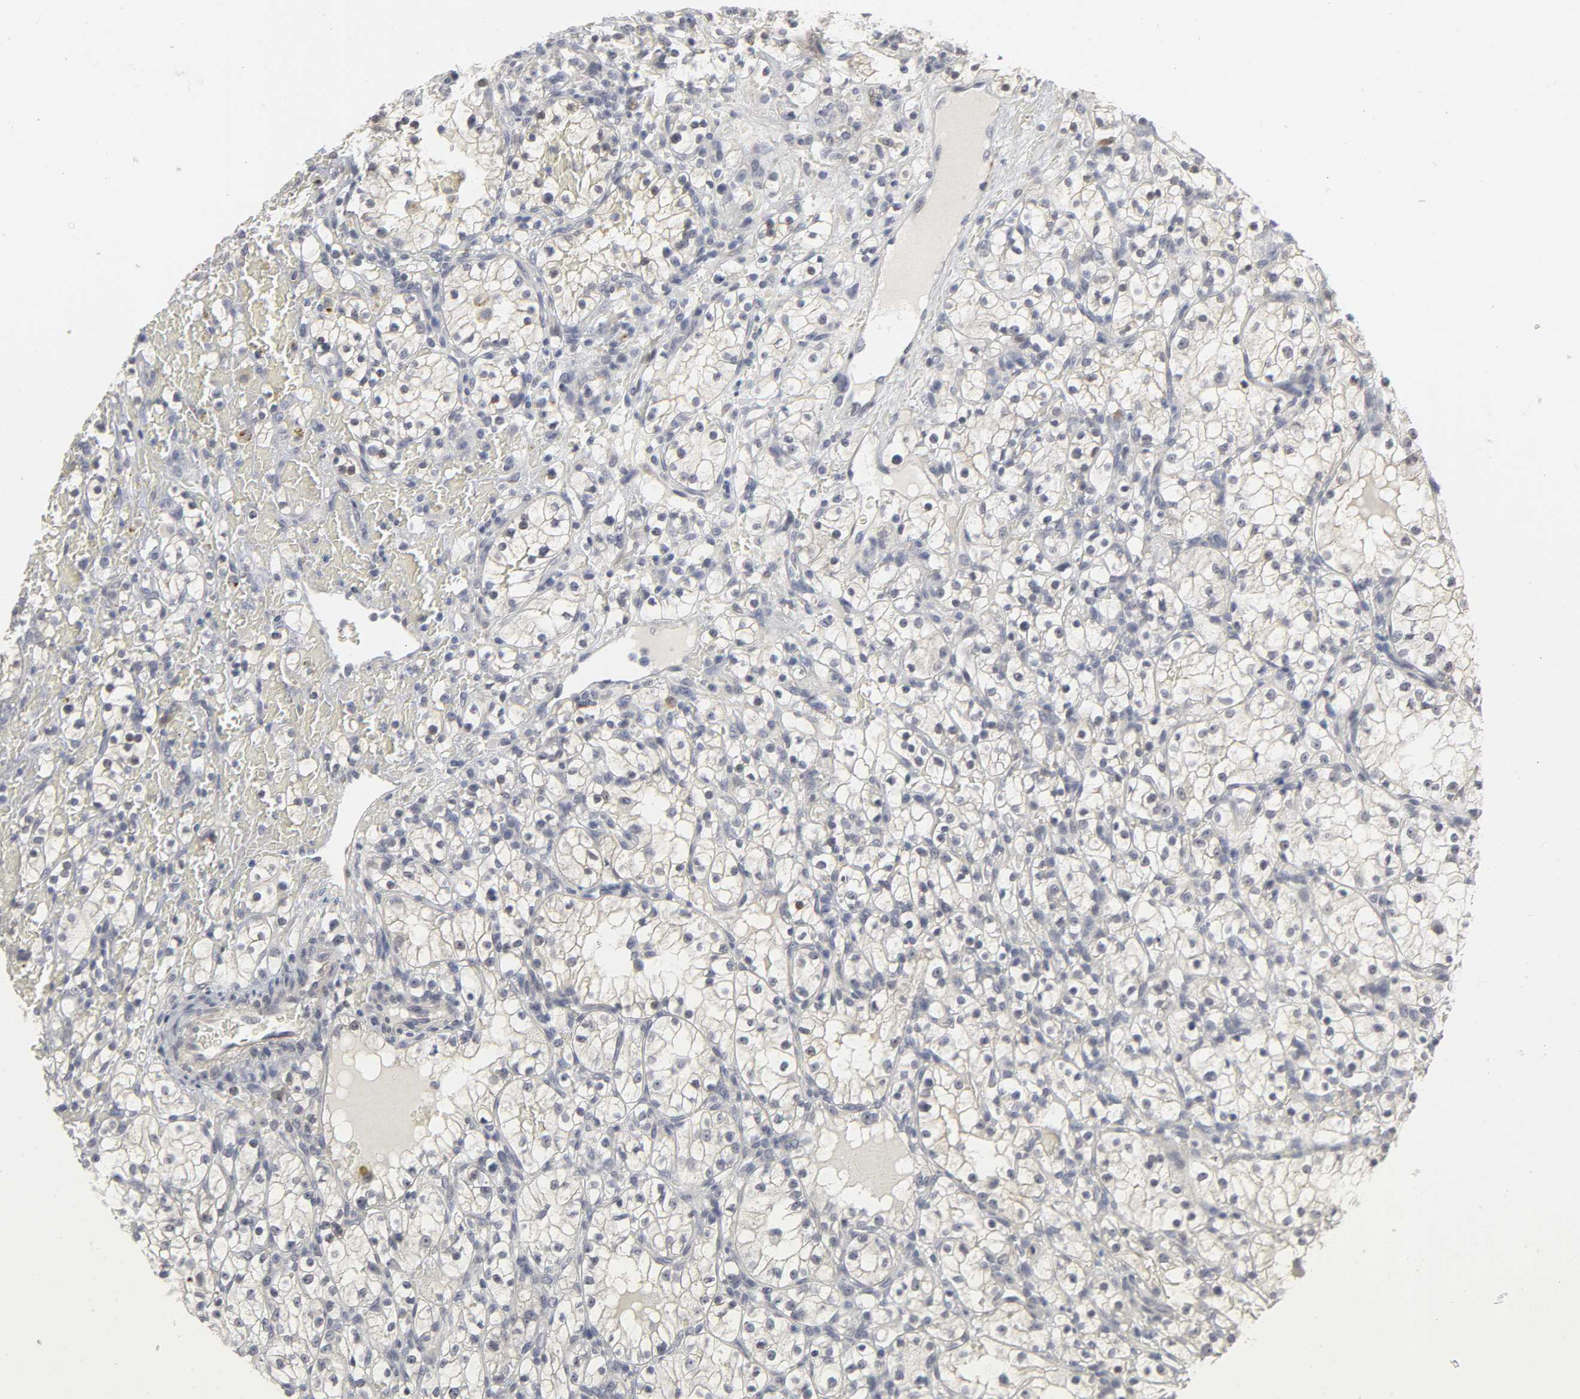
{"staining": {"intensity": "negative", "quantity": "none", "location": "none"}, "tissue": "renal cancer", "cell_type": "Tumor cells", "image_type": "cancer", "snomed": [{"axis": "morphology", "description": "Normal tissue, NOS"}, {"axis": "morphology", "description": "Adenocarcinoma, NOS"}, {"axis": "topography", "description": "Kidney"}], "caption": "IHC of human adenocarcinoma (renal) displays no positivity in tumor cells.", "gene": "PDLIM3", "patient": {"sex": "female", "age": 55}}